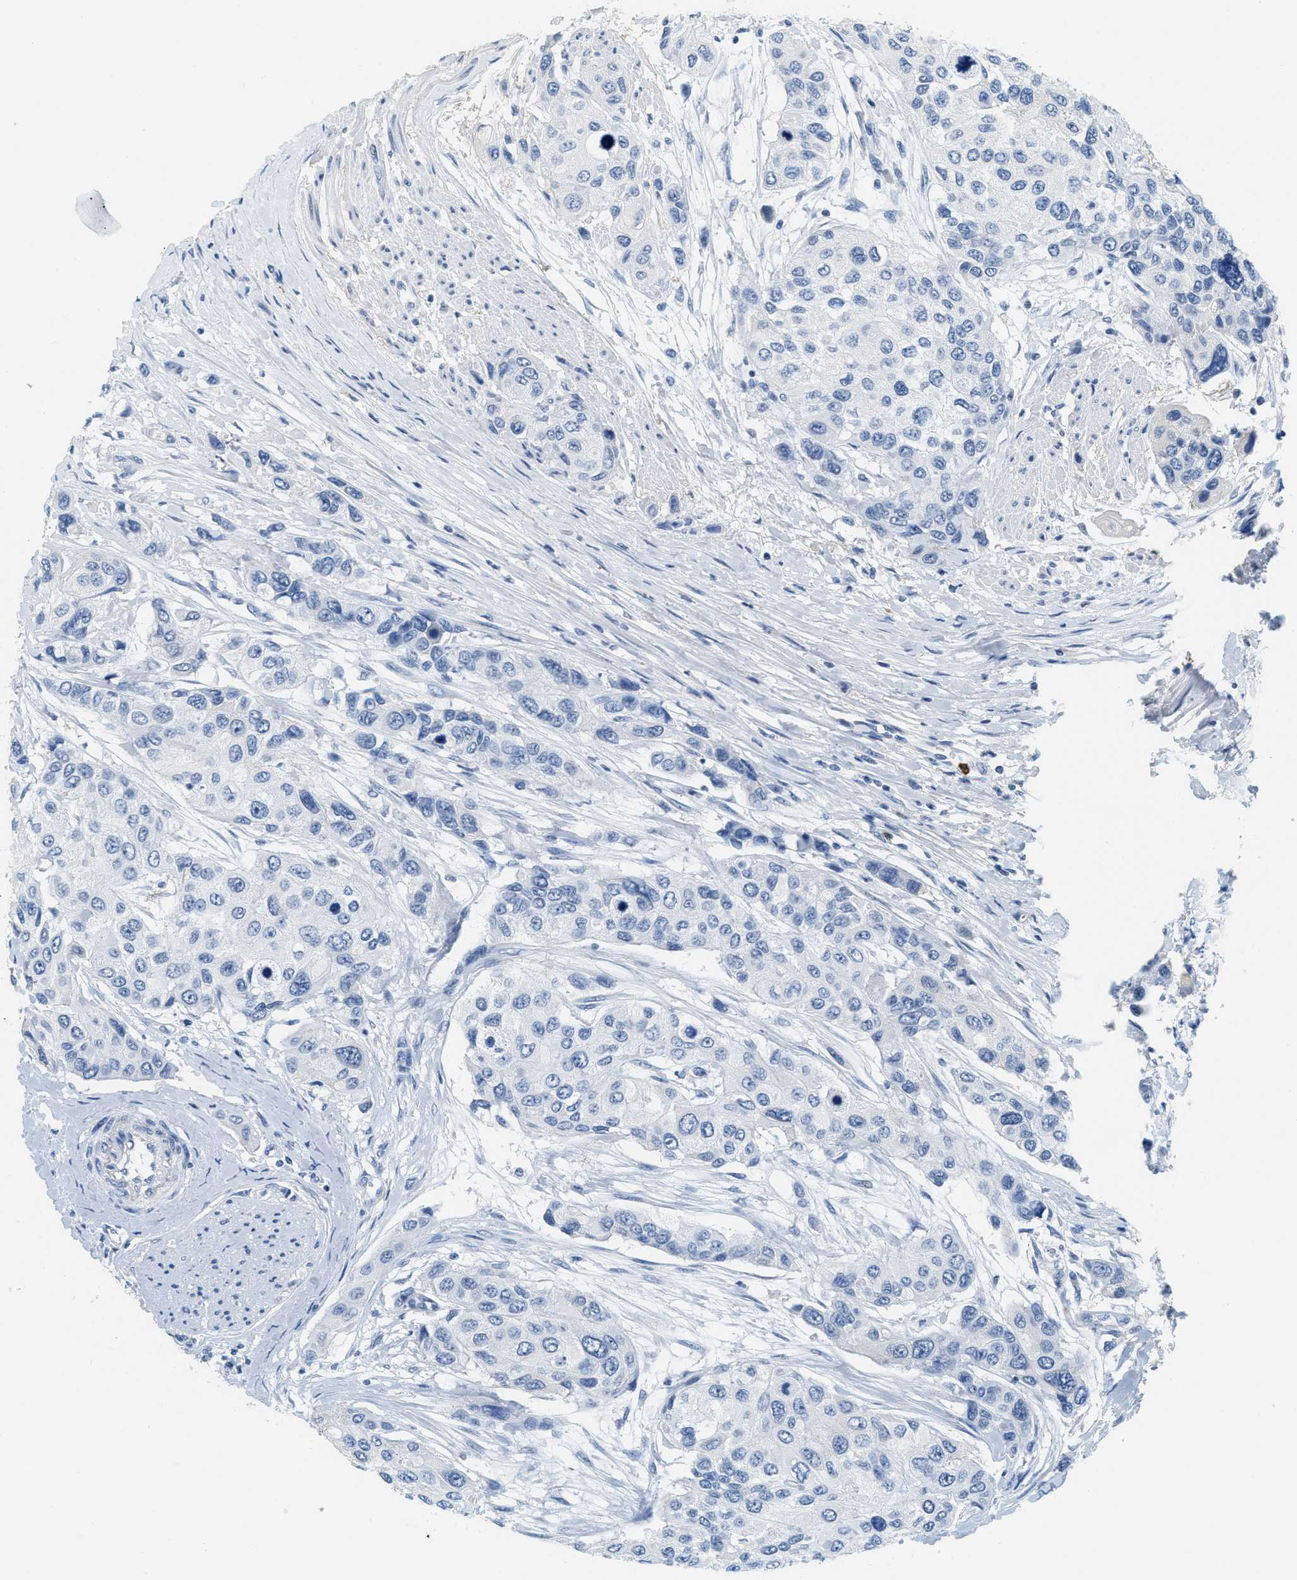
{"staining": {"intensity": "negative", "quantity": "none", "location": "none"}, "tissue": "urothelial cancer", "cell_type": "Tumor cells", "image_type": "cancer", "snomed": [{"axis": "morphology", "description": "Urothelial carcinoma, High grade"}, {"axis": "topography", "description": "Urinary bladder"}], "caption": "Immunohistochemistry photomicrograph of neoplastic tissue: urothelial carcinoma (high-grade) stained with DAB reveals no significant protein expression in tumor cells.", "gene": "LCN2", "patient": {"sex": "female", "age": 56}}